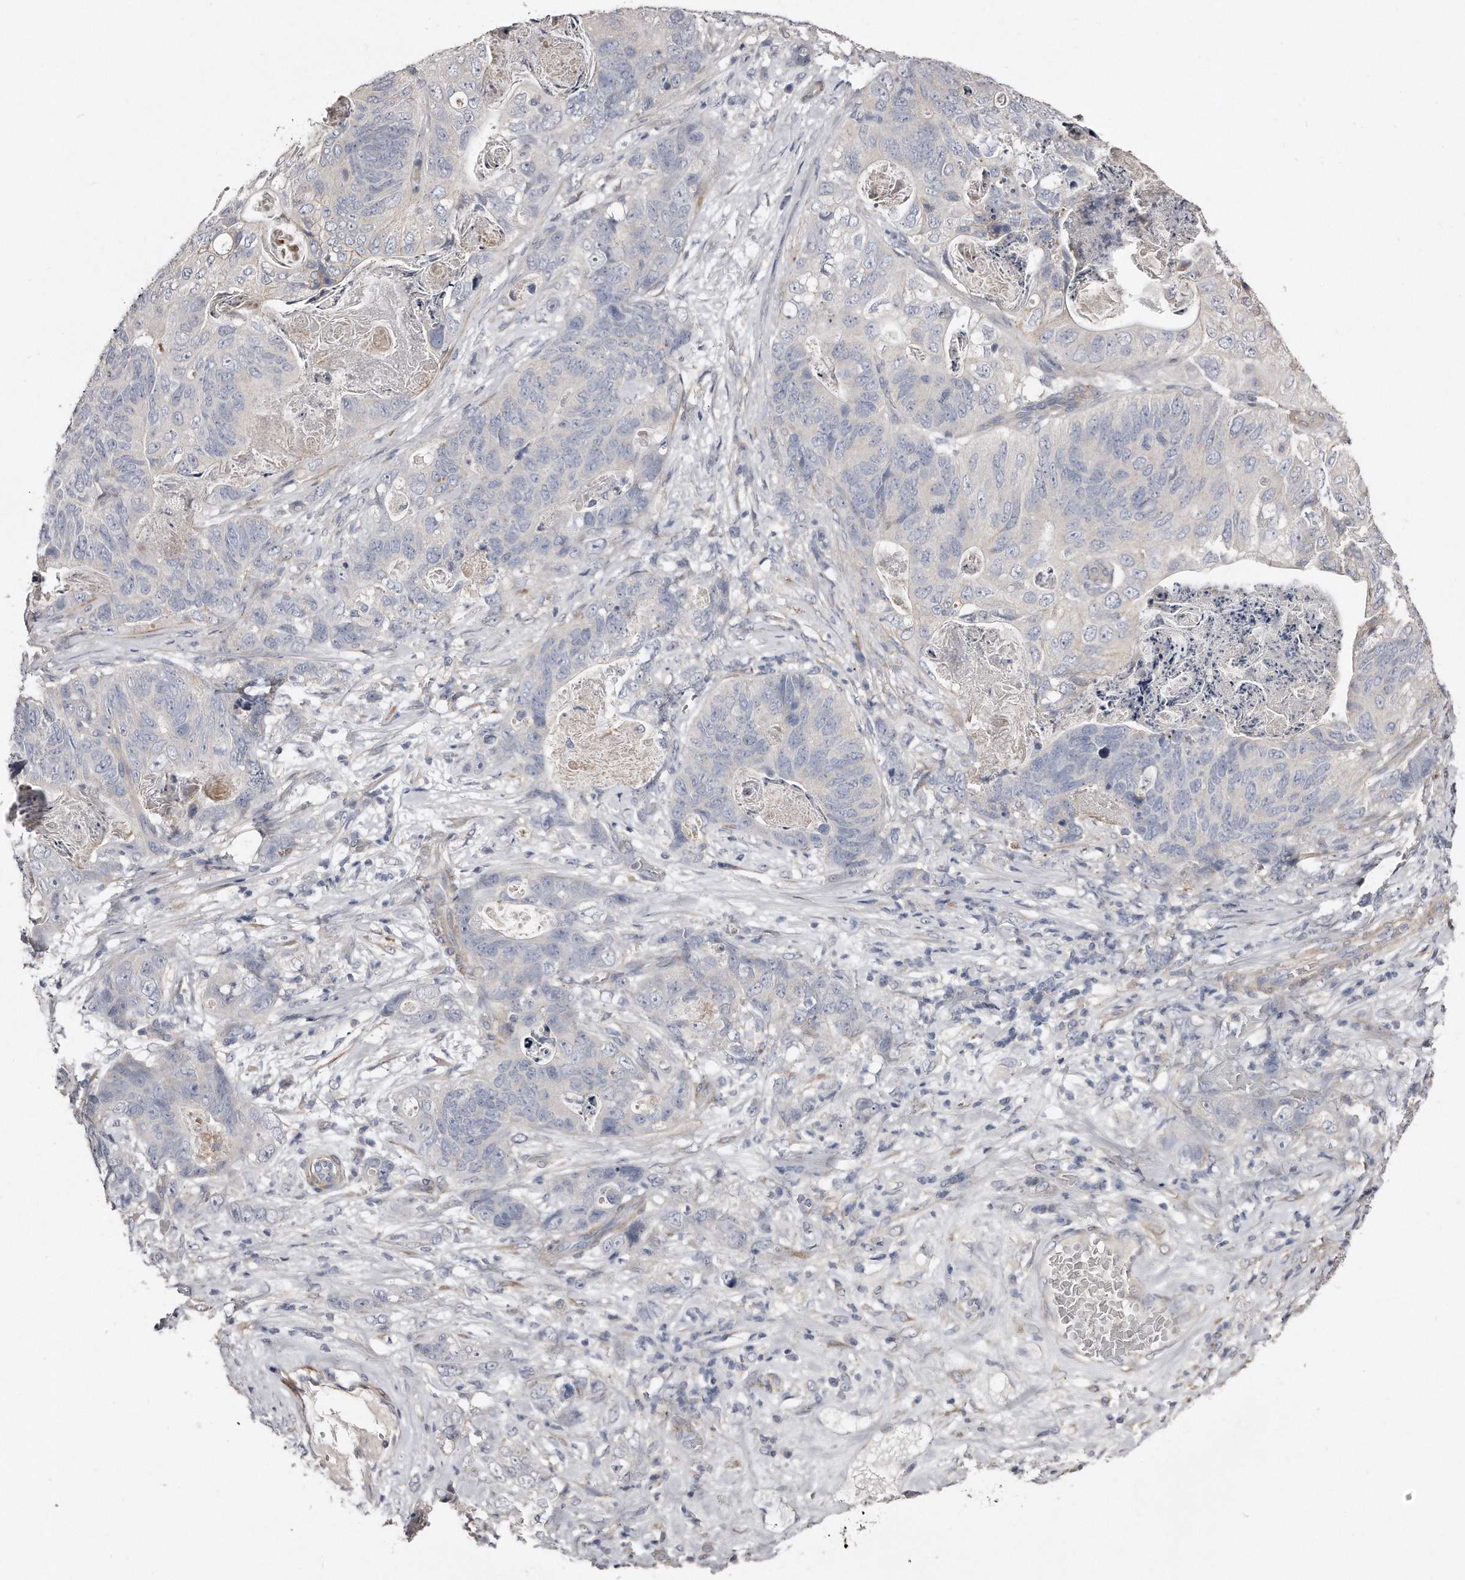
{"staining": {"intensity": "negative", "quantity": "none", "location": "none"}, "tissue": "stomach cancer", "cell_type": "Tumor cells", "image_type": "cancer", "snomed": [{"axis": "morphology", "description": "Normal tissue, NOS"}, {"axis": "morphology", "description": "Adenocarcinoma, NOS"}, {"axis": "topography", "description": "Stomach"}], "caption": "Immunohistochemical staining of adenocarcinoma (stomach) shows no significant expression in tumor cells. (Brightfield microscopy of DAB (3,3'-diaminobenzidine) immunohistochemistry (IHC) at high magnification).", "gene": "LMOD1", "patient": {"sex": "female", "age": 89}}